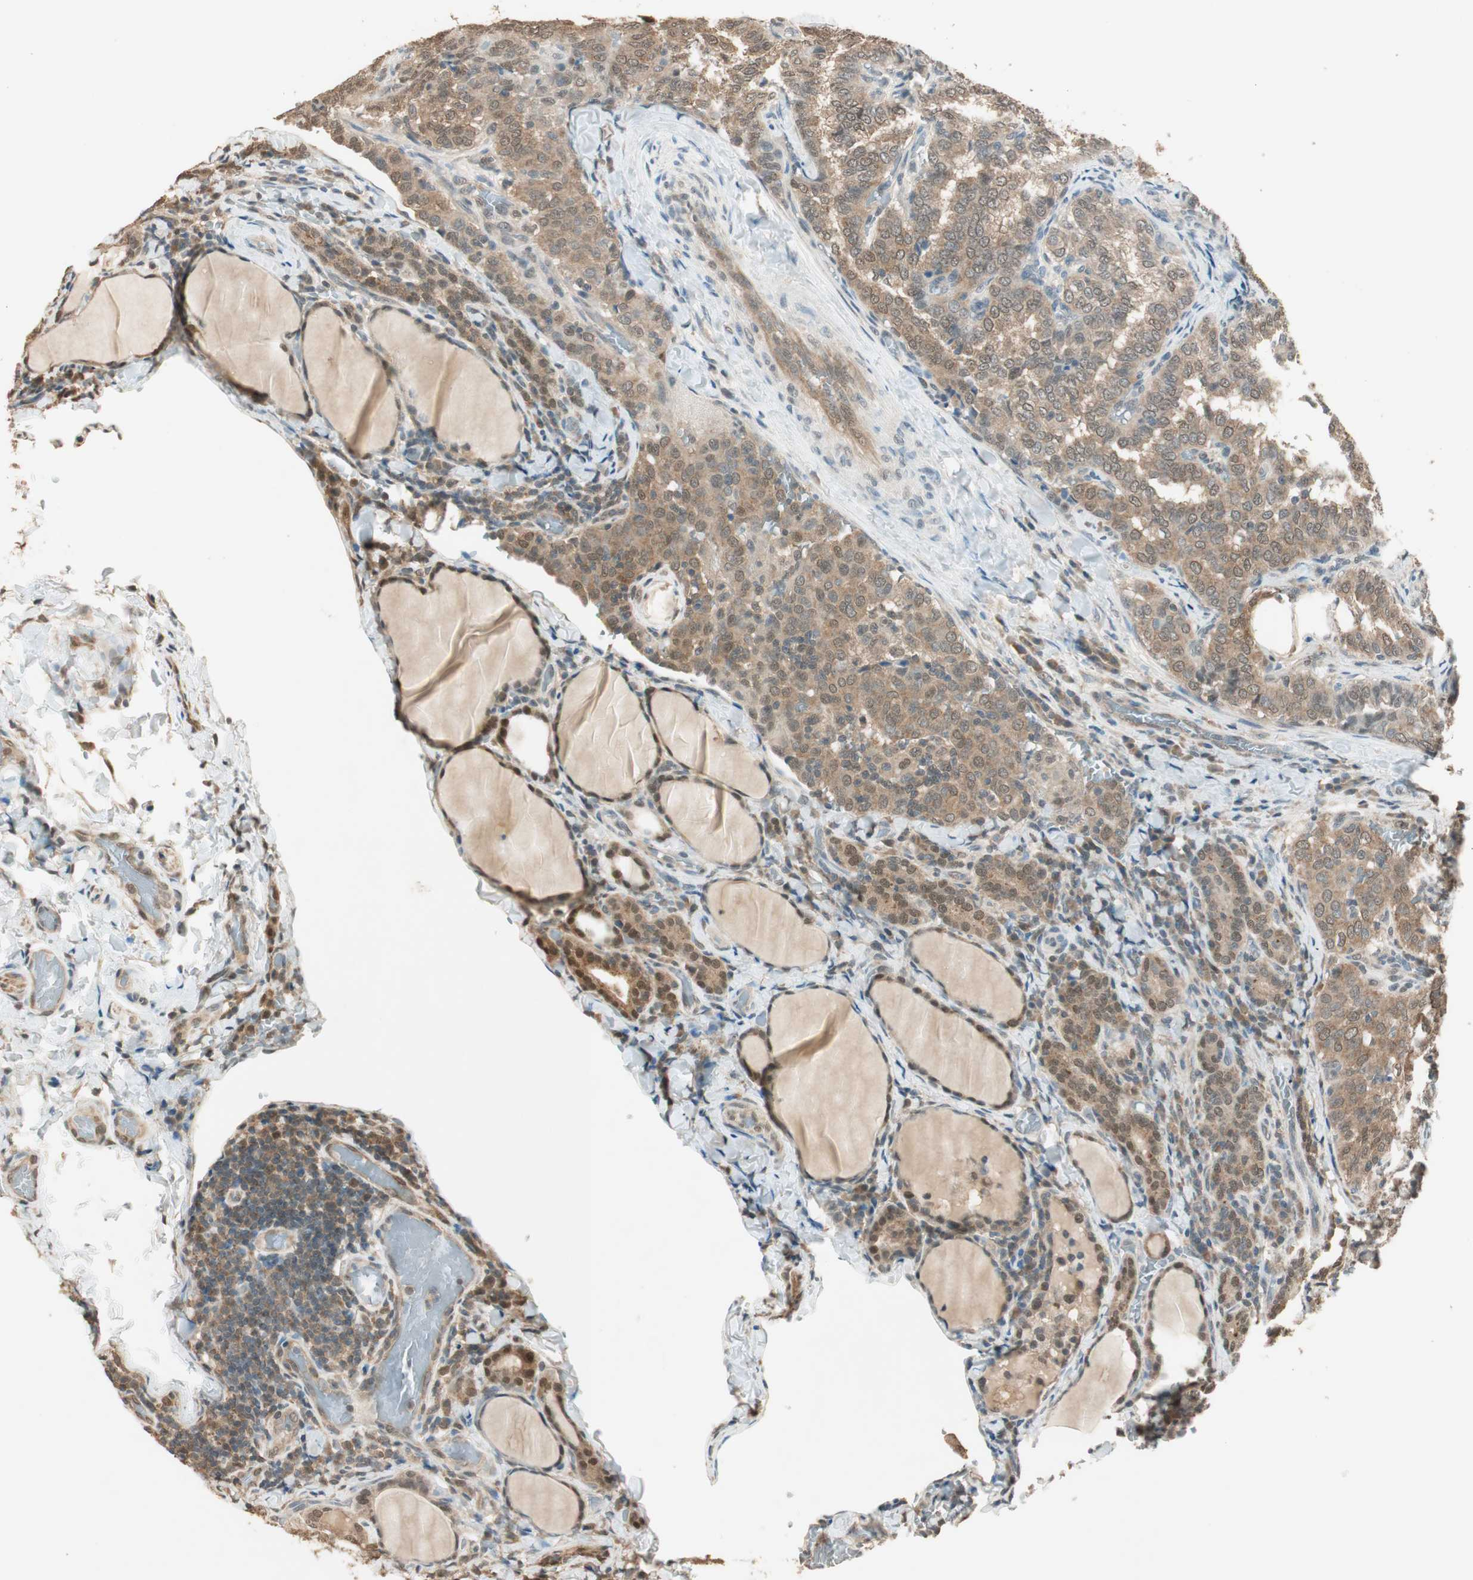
{"staining": {"intensity": "weak", "quantity": ">75%", "location": "cytoplasmic/membranous"}, "tissue": "thyroid cancer", "cell_type": "Tumor cells", "image_type": "cancer", "snomed": [{"axis": "morphology", "description": "Normal tissue, NOS"}, {"axis": "morphology", "description": "Papillary adenocarcinoma, NOS"}, {"axis": "topography", "description": "Thyroid gland"}], "caption": "There is low levels of weak cytoplasmic/membranous expression in tumor cells of thyroid papillary adenocarcinoma, as demonstrated by immunohistochemical staining (brown color).", "gene": "USP5", "patient": {"sex": "female", "age": 30}}